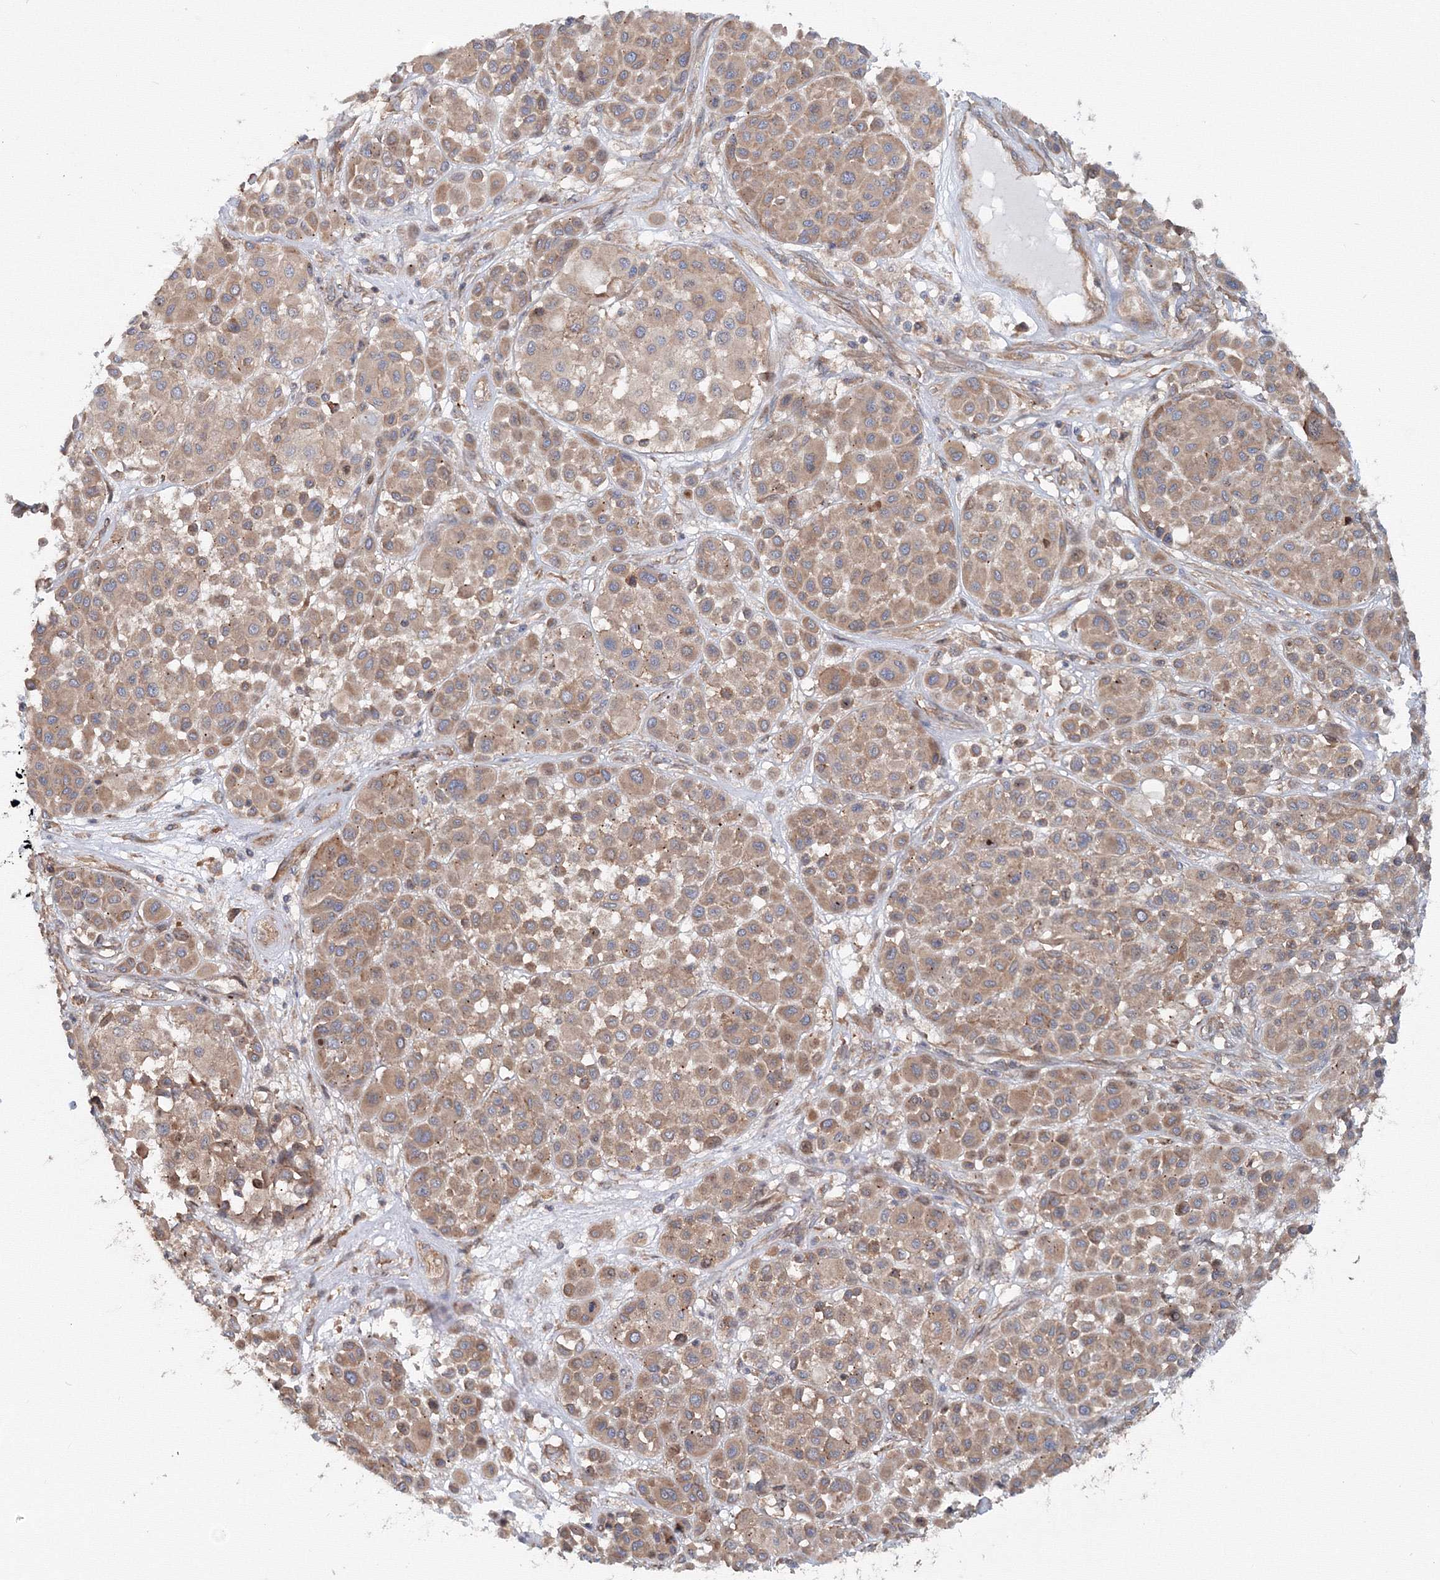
{"staining": {"intensity": "moderate", "quantity": ">75%", "location": "cytoplasmic/membranous"}, "tissue": "melanoma", "cell_type": "Tumor cells", "image_type": "cancer", "snomed": [{"axis": "morphology", "description": "Malignant melanoma, Metastatic site"}, {"axis": "topography", "description": "Soft tissue"}], "caption": "Malignant melanoma (metastatic site) stained with a brown dye shows moderate cytoplasmic/membranous positive staining in approximately >75% of tumor cells.", "gene": "EXOC1", "patient": {"sex": "male", "age": 41}}